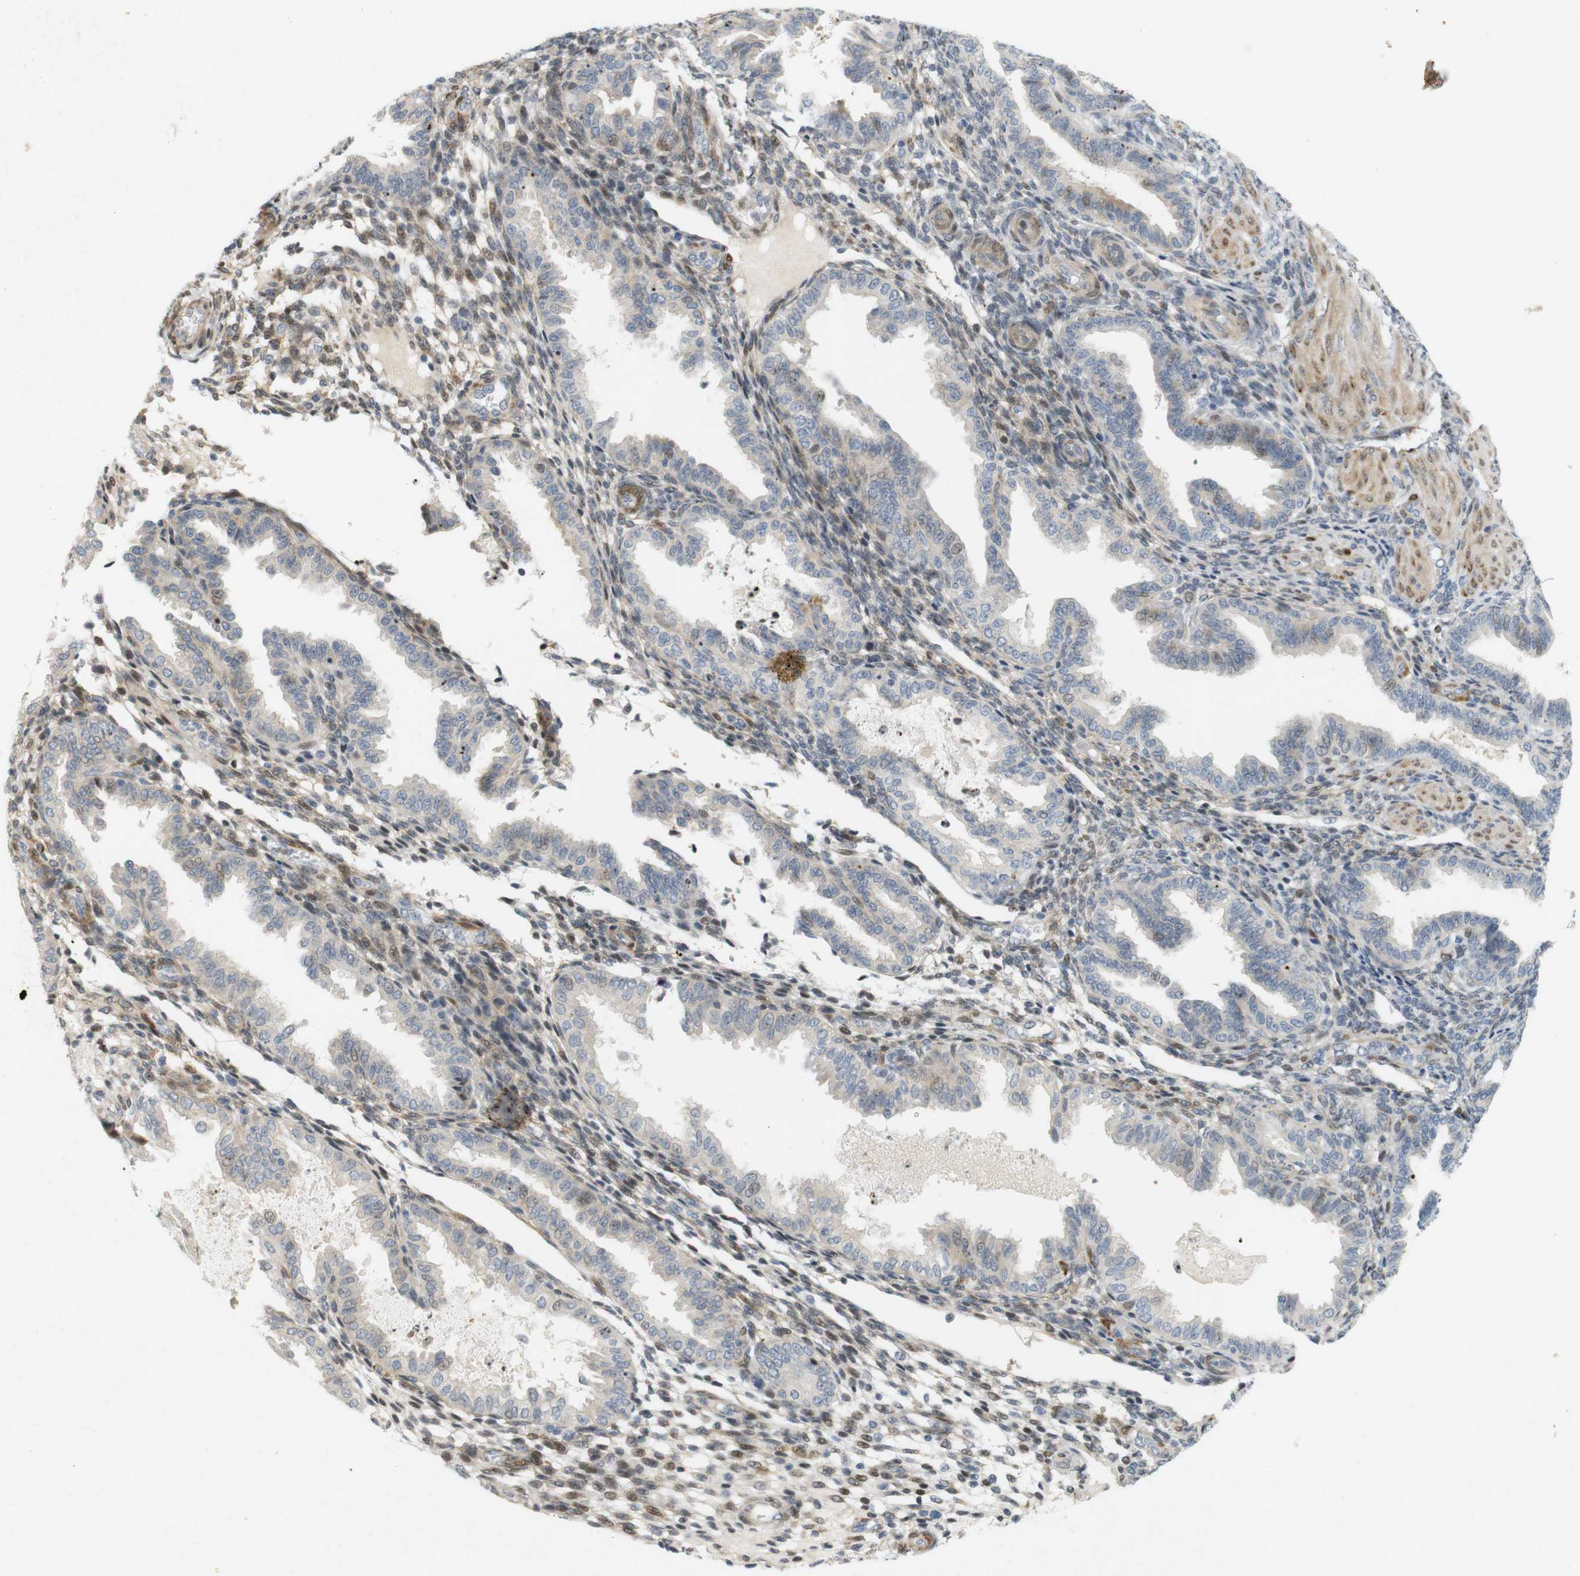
{"staining": {"intensity": "moderate", "quantity": "<25%", "location": "nuclear"}, "tissue": "endometrium", "cell_type": "Cells in endometrial stroma", "image_type": "normal", "snomed": [{"axis": "morphology", "description": "Normal tissue, NOS"}, {"axis": "topography", "description": "Endometrium"}], "caption": "A low amount of moderate nuclear positivity is present in about <25% of cells in endometrial stroma in unremarkable endometrium.", "gene": "PPP1R14A", "patient": {"sex": "female", "age": 33}}